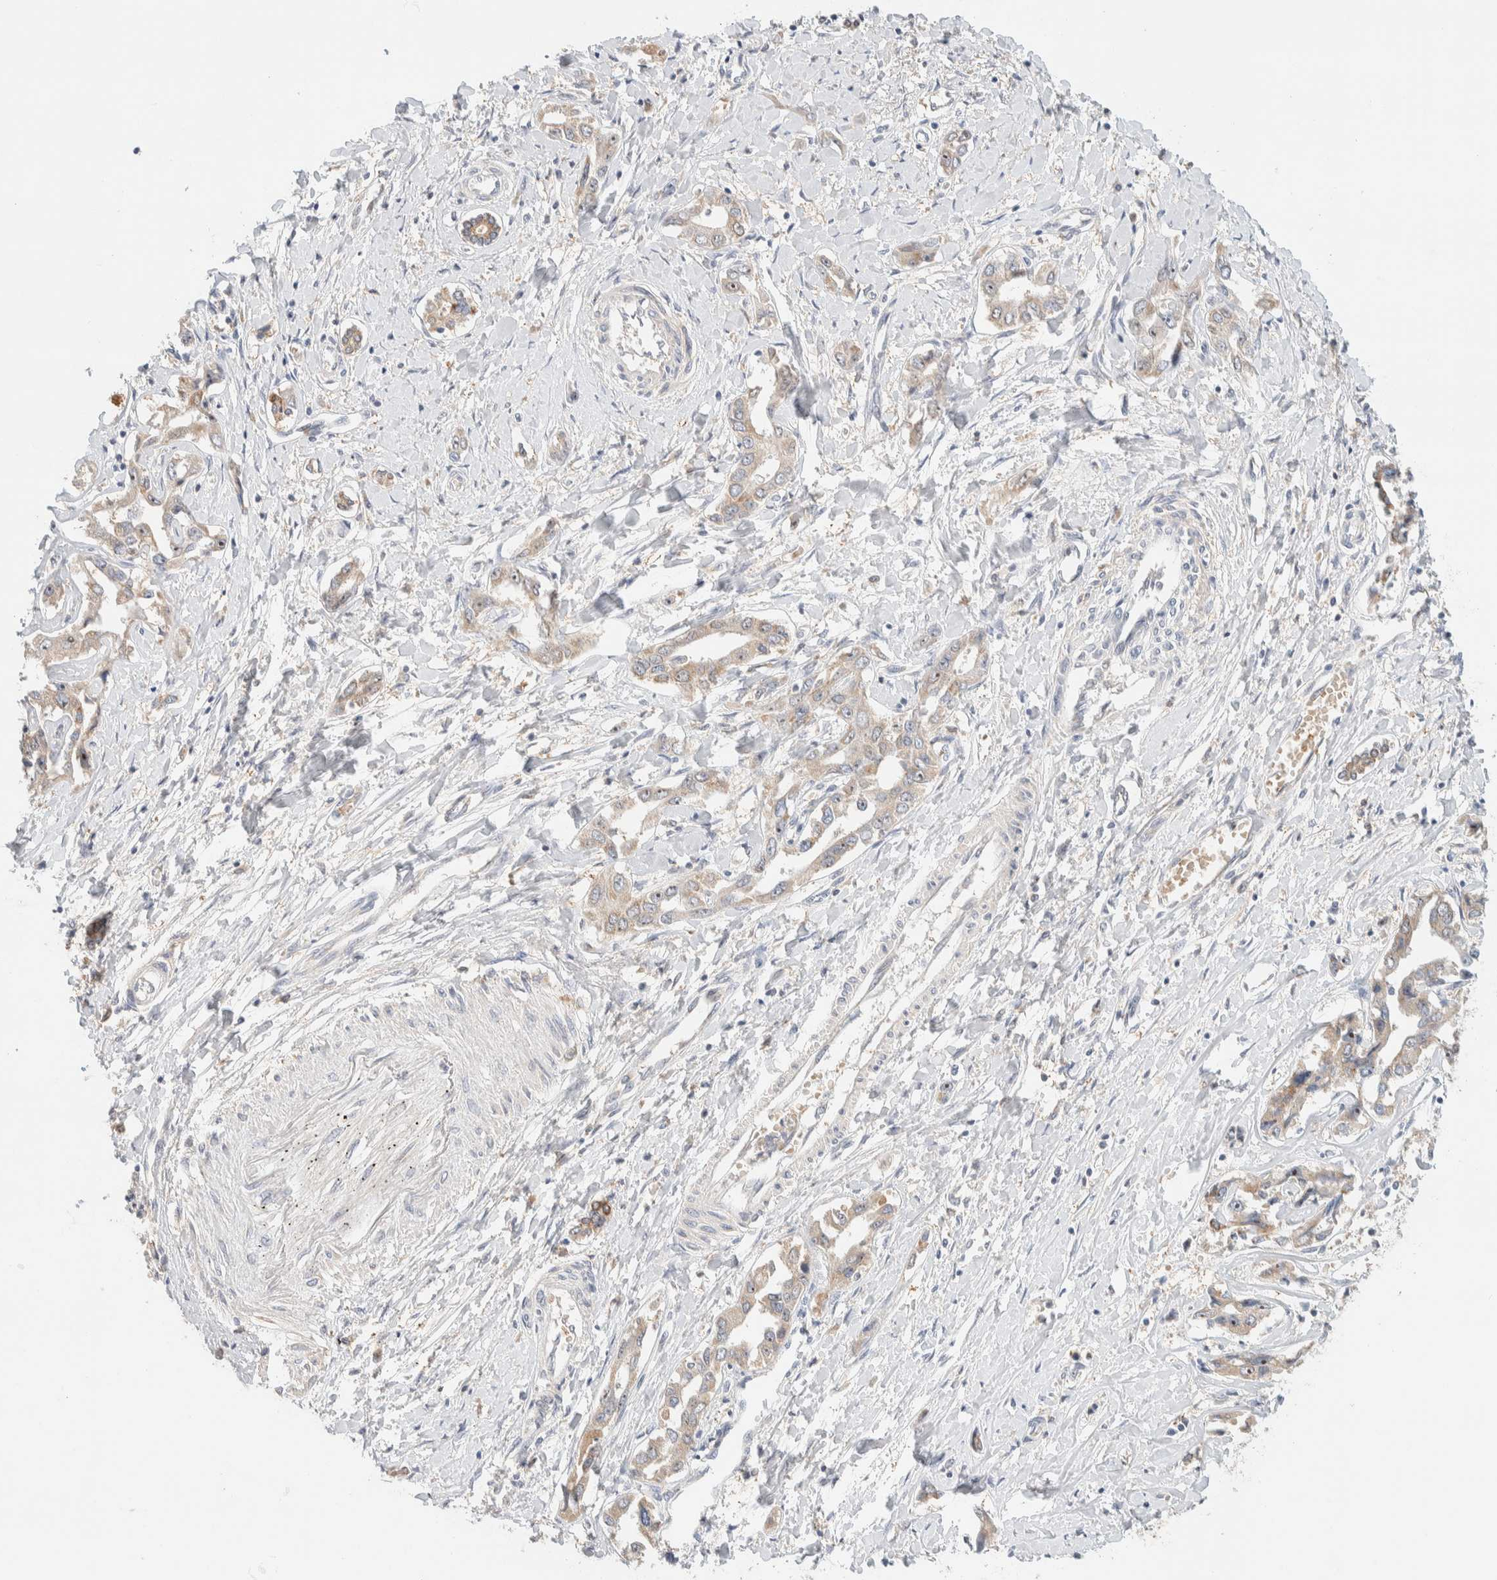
{"staining": {"intensity": "weak", "quantity": "25%-75%", "location": "cytoplasmic/membranous"}, "tissue": "liver cancer", "cell_type": "Tumor cells", "image_type": "cancer", "snomed": [{"axis": "morphology", "description": "Cholangiocarcinoma"}, {"axis": "topography", "description": "Liver"}], "caption": "IHC of human liver cancer (cholangiocarcinoma) reveals low levels of weak cytoplasmic/membranous expression in about 25%-75% of tumor cells.", "gene": "HDHD3", "patient": {"sex": "male", "age": 59}}